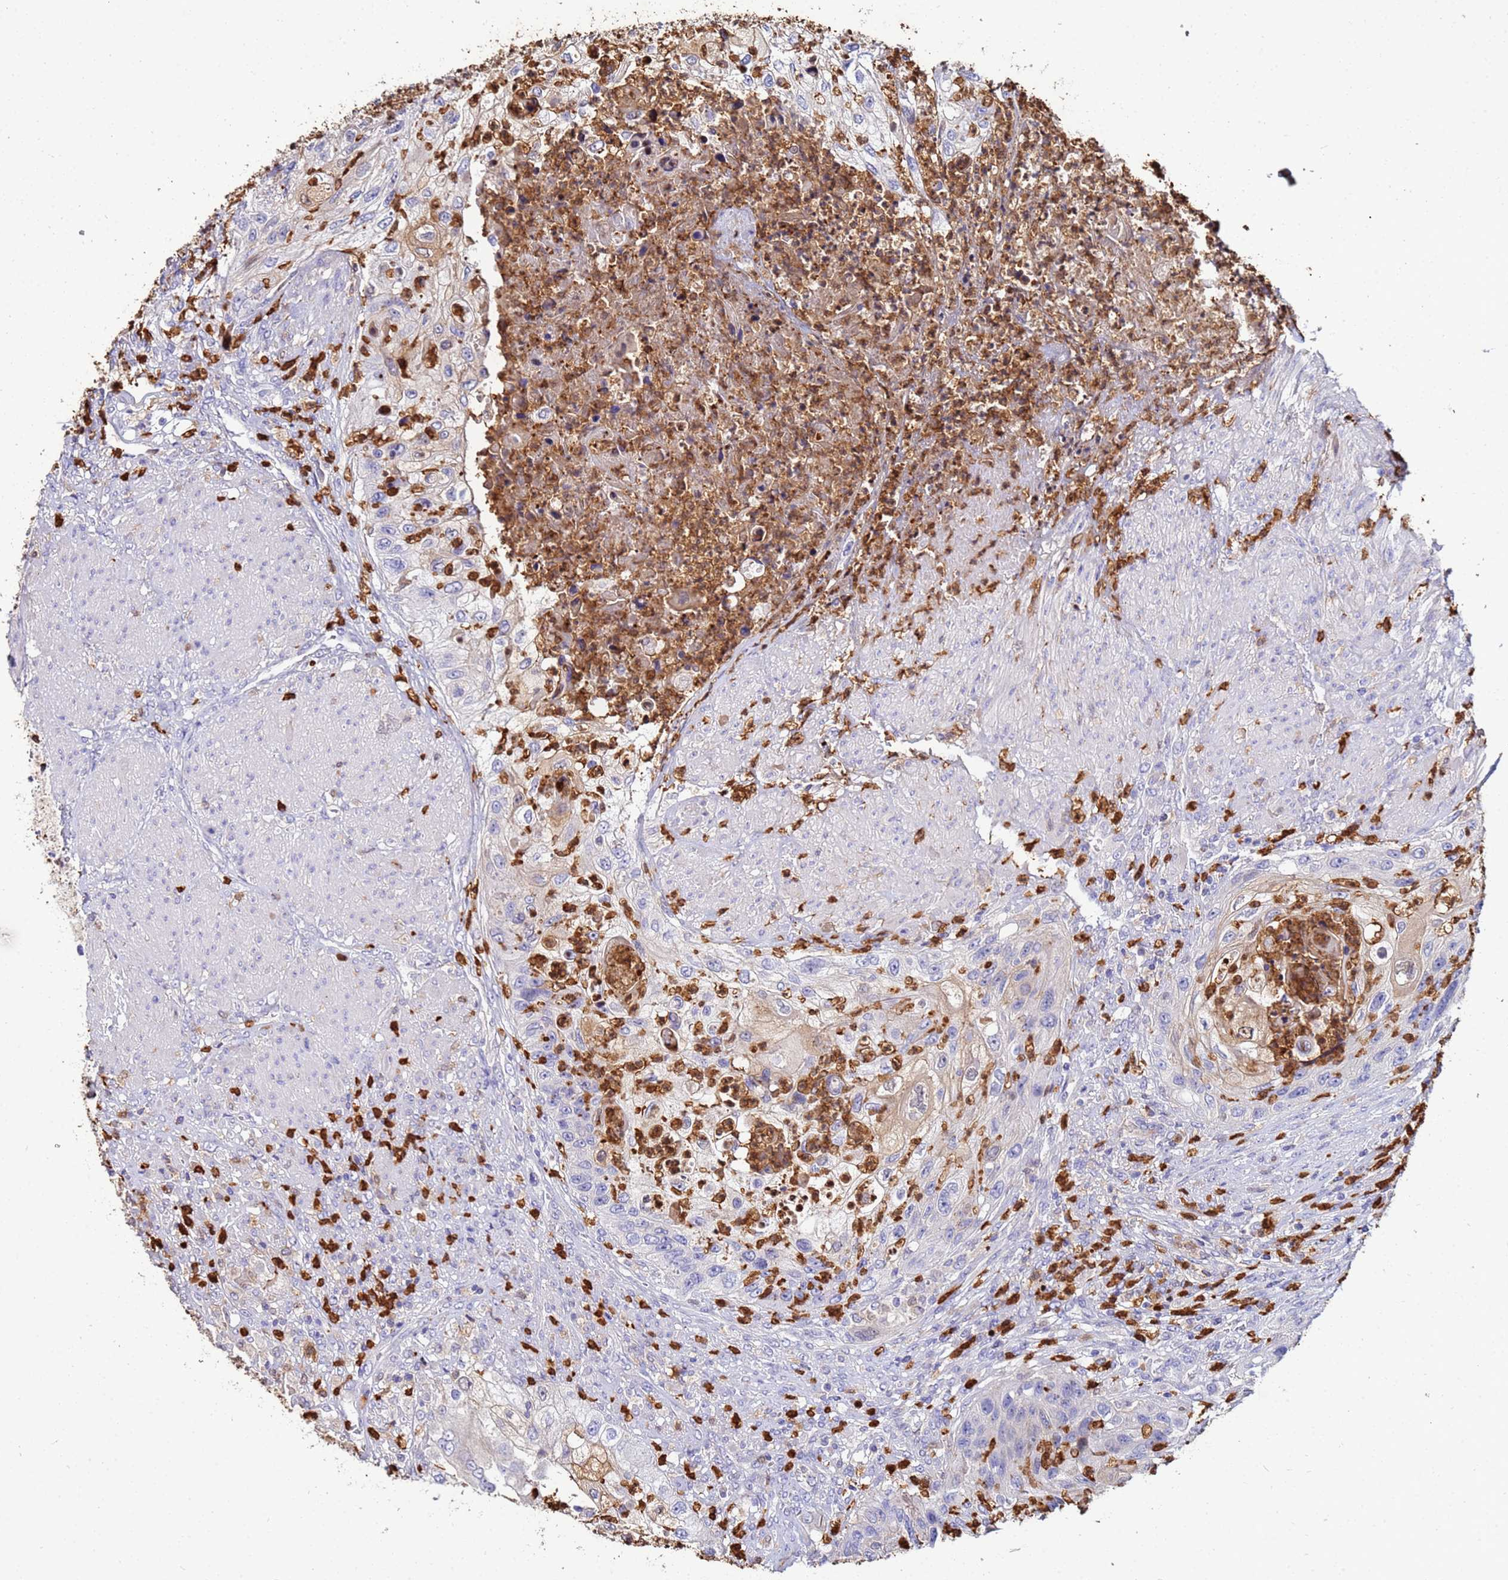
{"staining": {"intensity": "weak", "quantity": "<25%", "location": "cytoplasmic/membranous"}, "tissue": "urothelial cancer", "cell_type": "Tumor cells", "image_type": "cancer", "snomed": [{"axis": "morphology", "description": "Urothelial carcinoma, High grade"}, {"axis": "topography", "description": "Urinary bladder"}], "caption": "High magnification brightfield microscopy of urothelial carcinoma (high-grade) stained with DAB (3,3'-diaminobenzidine) (brown) and counterstained with hematoxylin (blue): tumor cells show no significant staining. (Immunohistochemistry, brightfield microscopy, high magnification).", "gene": "TUBAL3", "patient": {"sex": "female", "age": 60}}